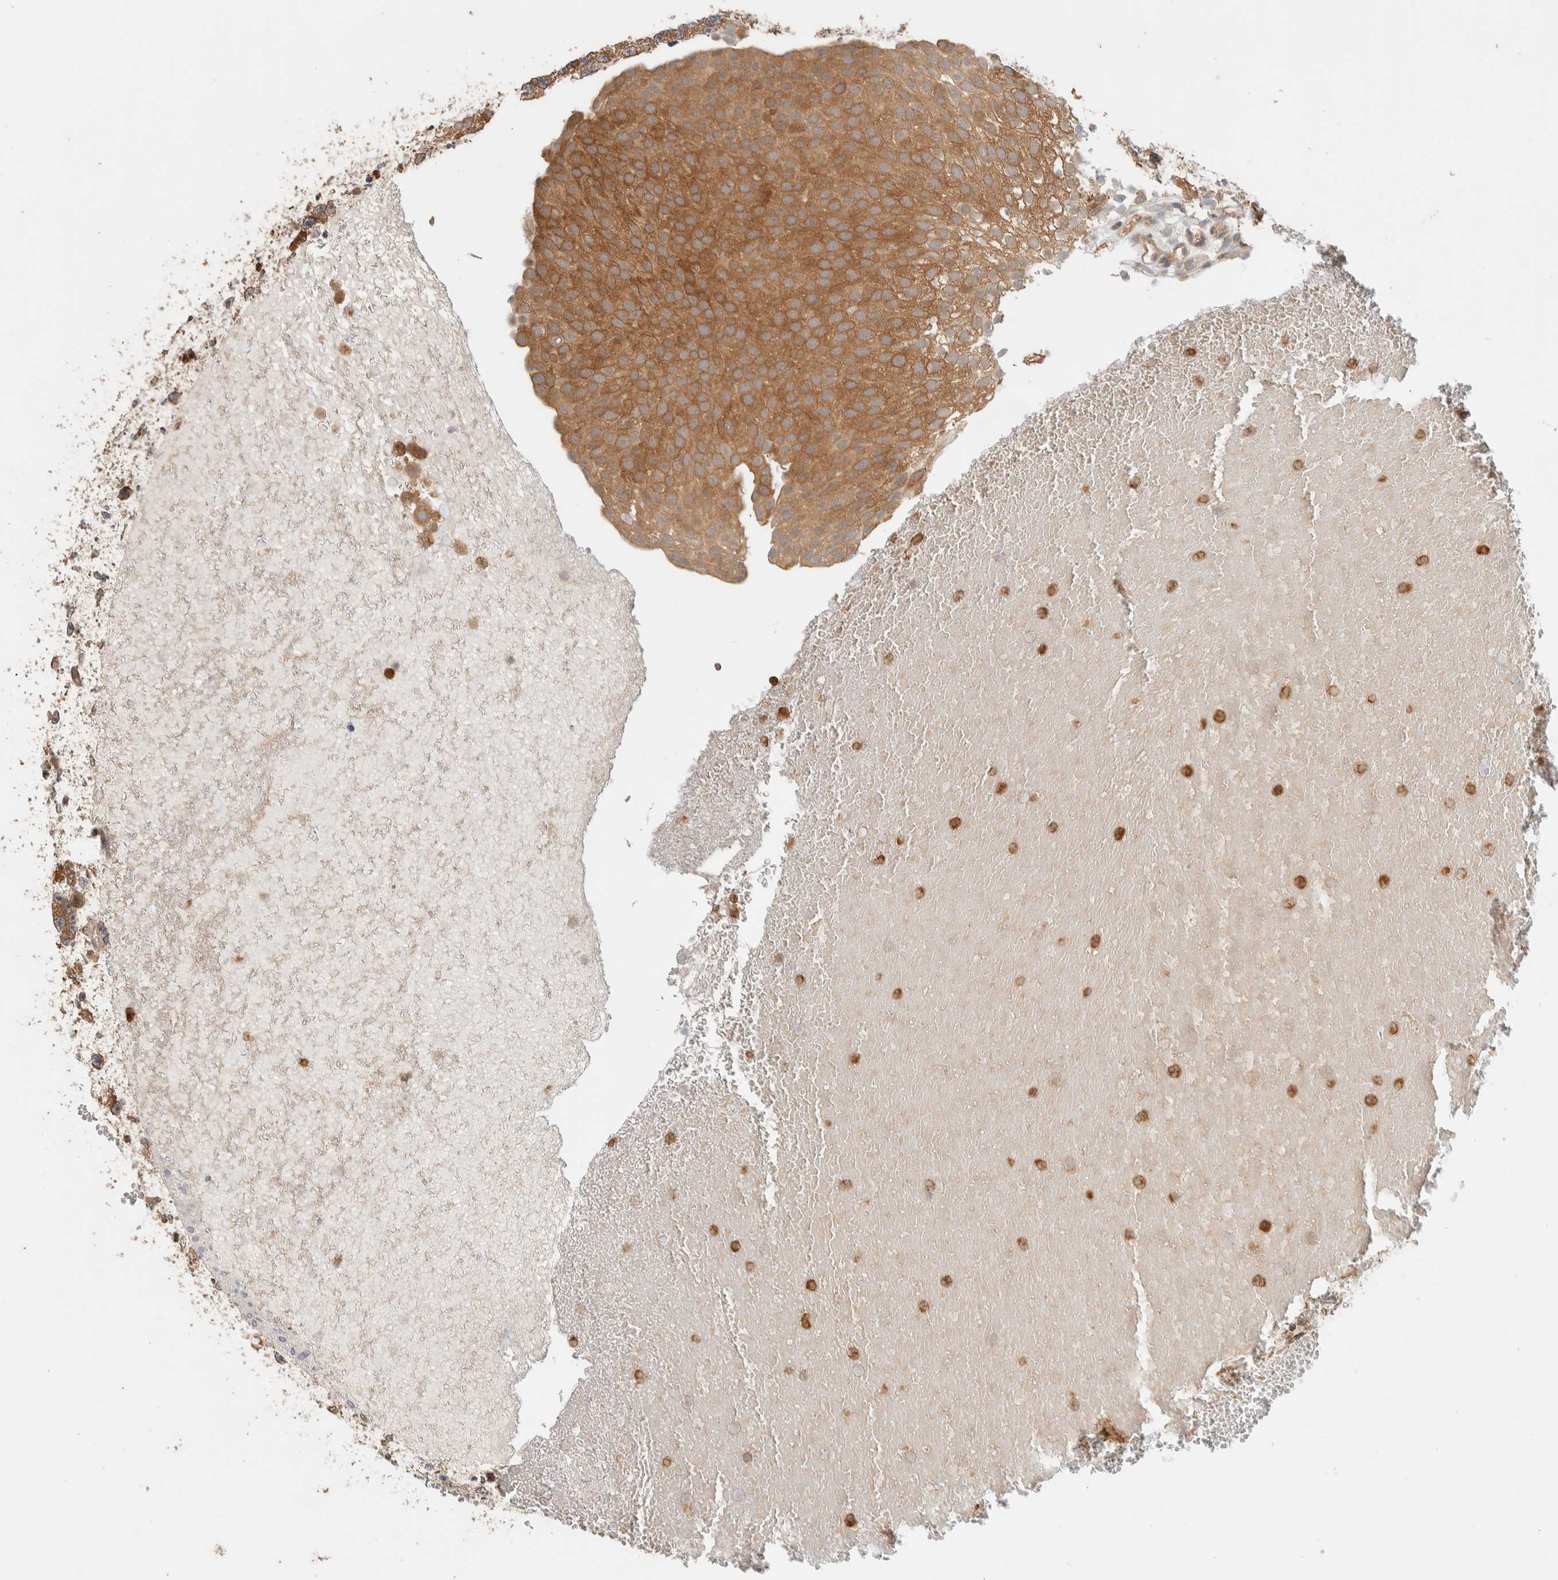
{"staining": {"intensity": "moderate", "quantity": ">75%", "location": "cytoplasmic/membranous"}, "tissue": "urothelial cancer", "cell_type": "Tumor cells", "image_type": "cancer", "snomed": [{"axis": "morphology", "description": "Urothelial carcinoma, Low grade"}, {"axis": "topography", "description": "Urinary bladder"}], "caption": "A brown stain labels moderate cytoplasmic/membranous expression of a protein in low-grade urothelial carcinoma tumor cells.", "gene": "ADSS2", "patient": {"sex": "male", "age": 78}}